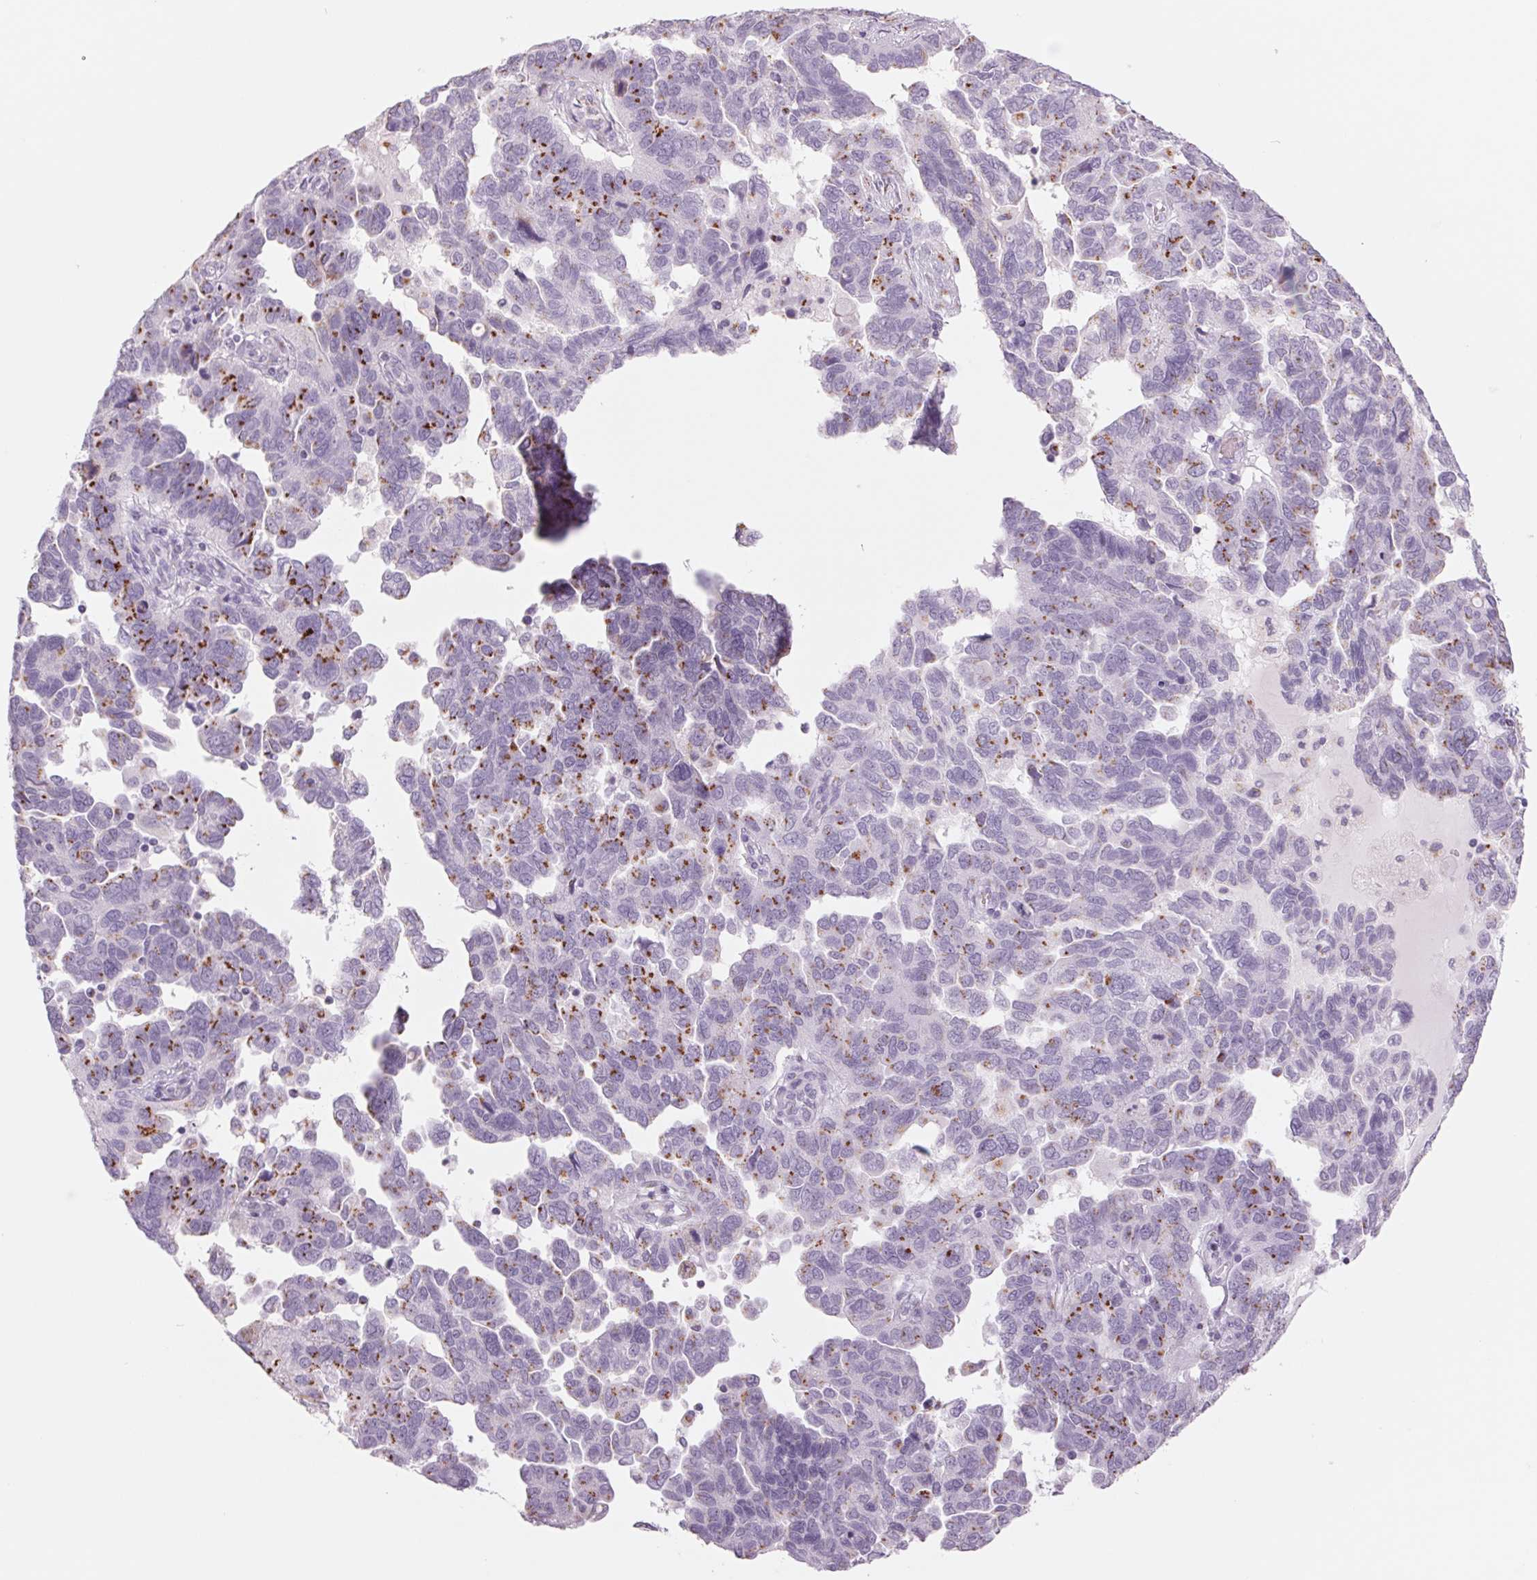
{"staining": {"intensity": "strong", "quantity": "25%-75%", "location": "cytoplasmic/membranous"}, "tissue": "ovarian cancer", "cell_type": "Tumor cells", "image_type": "cancer", "snomed": [{"axis": "morphology", "description": "Cystadenocarcinoma, serous, NOS"}, {"axis": "topography", "description": "Ovary"}], "caption": "IHC photomicrograph of serous cystadenocarcinoma (ovarian) stained for a protein (brown), which shows high levels of strong cytoplasmic/membranous expression in approximately 25%-75% of tumor cells.", "gene": "GALNT7", "patient": {"sex": "female", "age": 64}}